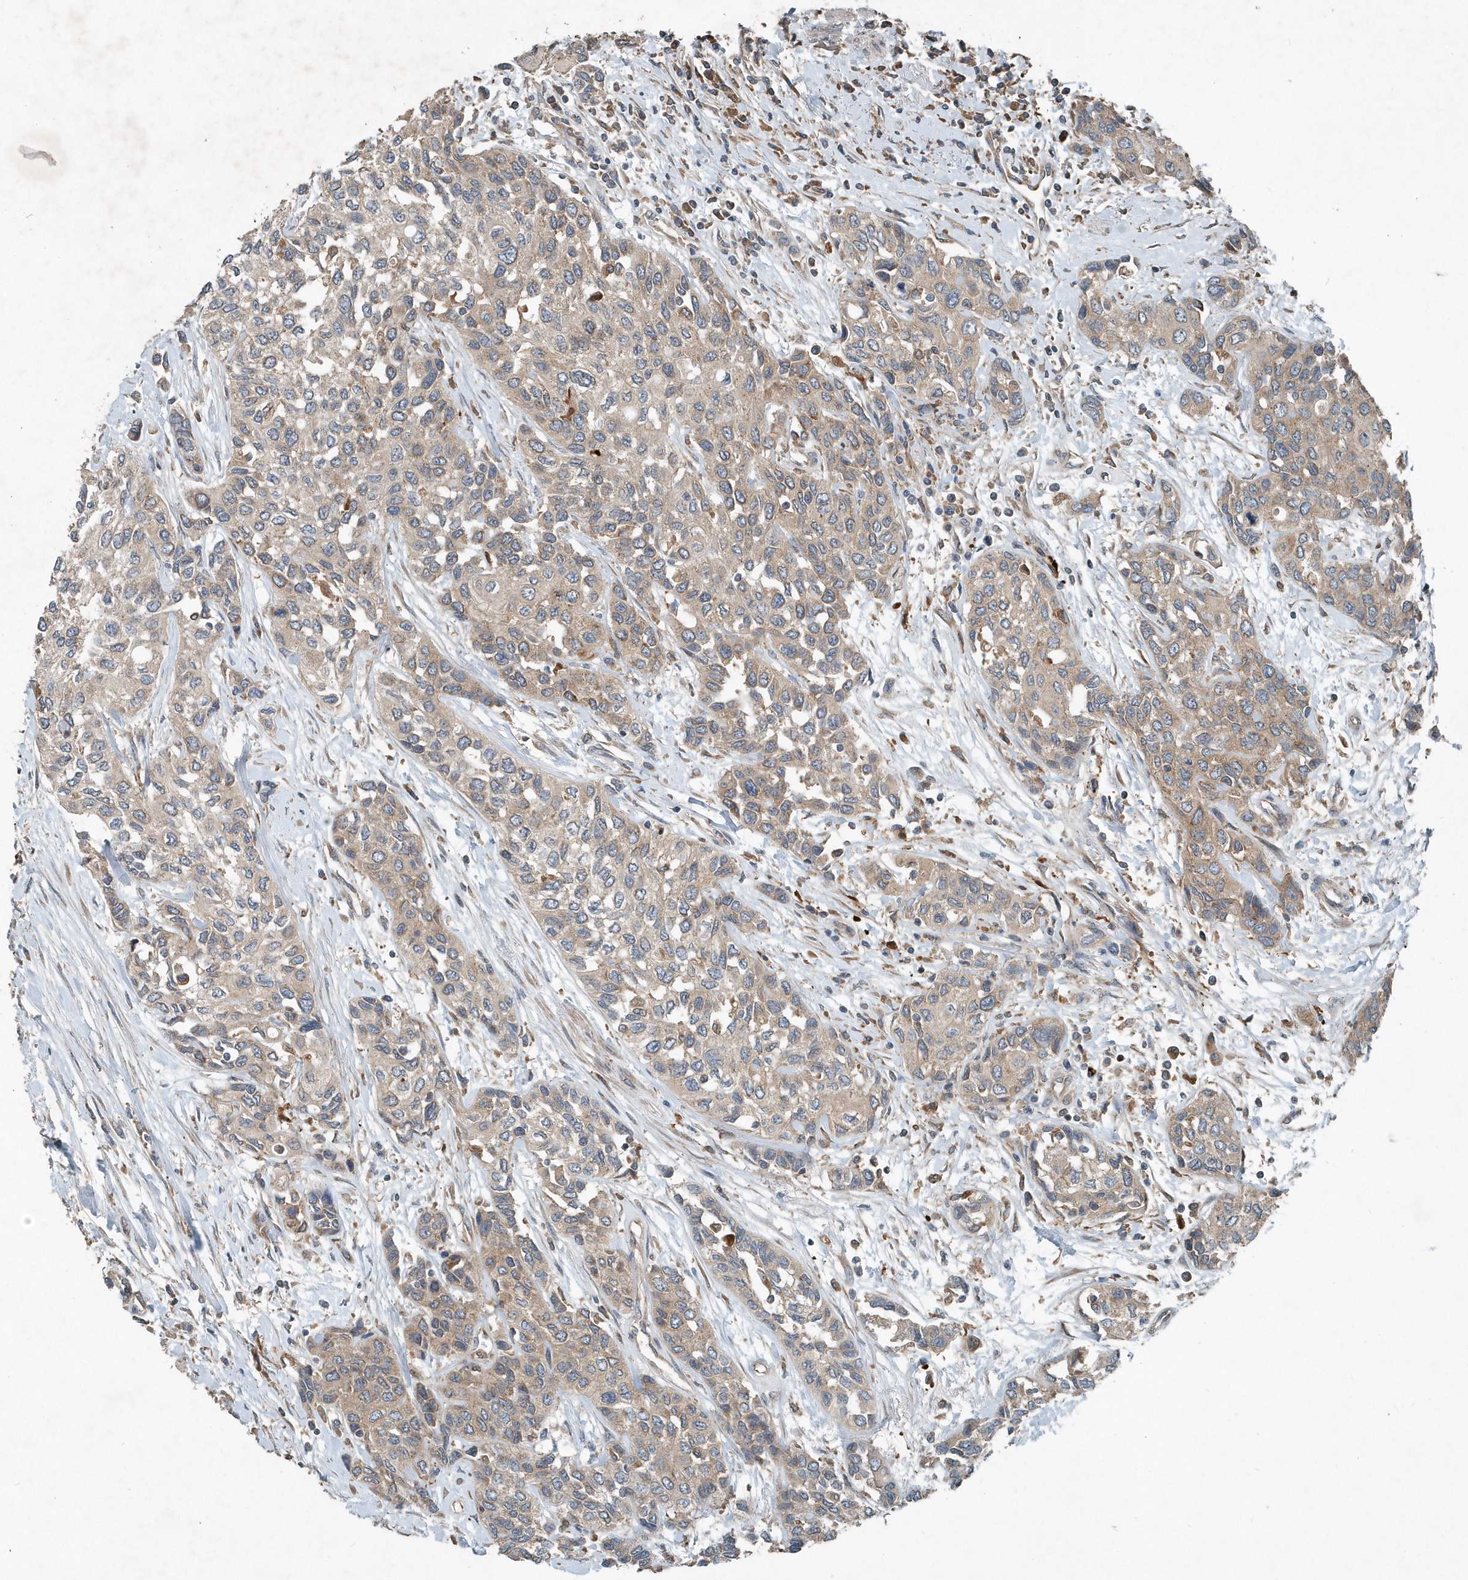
{"staining": {"intensity": "weak", "quantity": ">75%", "location": "cytoplasmic/membranous"}, "tissue": "urothelial cancer", "cell_type": "Tumor cells", "image_type": "cancer", "snomed": [{"axis": "morphology", "description": "Normal tissue, NOS"}, {"axis": "morphology", "description": "Urothelial carcinoma, High grade"}, {"axis": "topography", "description": "Vascular tissue"}, {"axis": "topography", "description": "Urinary bladder"}], "caption": "An immunohistochemistry (IHC) histopathology image of tumor tissue is shown. Protein staining in brown shows weak cytoplasmic/membranous positivity in urothelial cancer within tumor cells.", "gene": "SCFD2", "patient": {"sex": "female", "age": 56}}